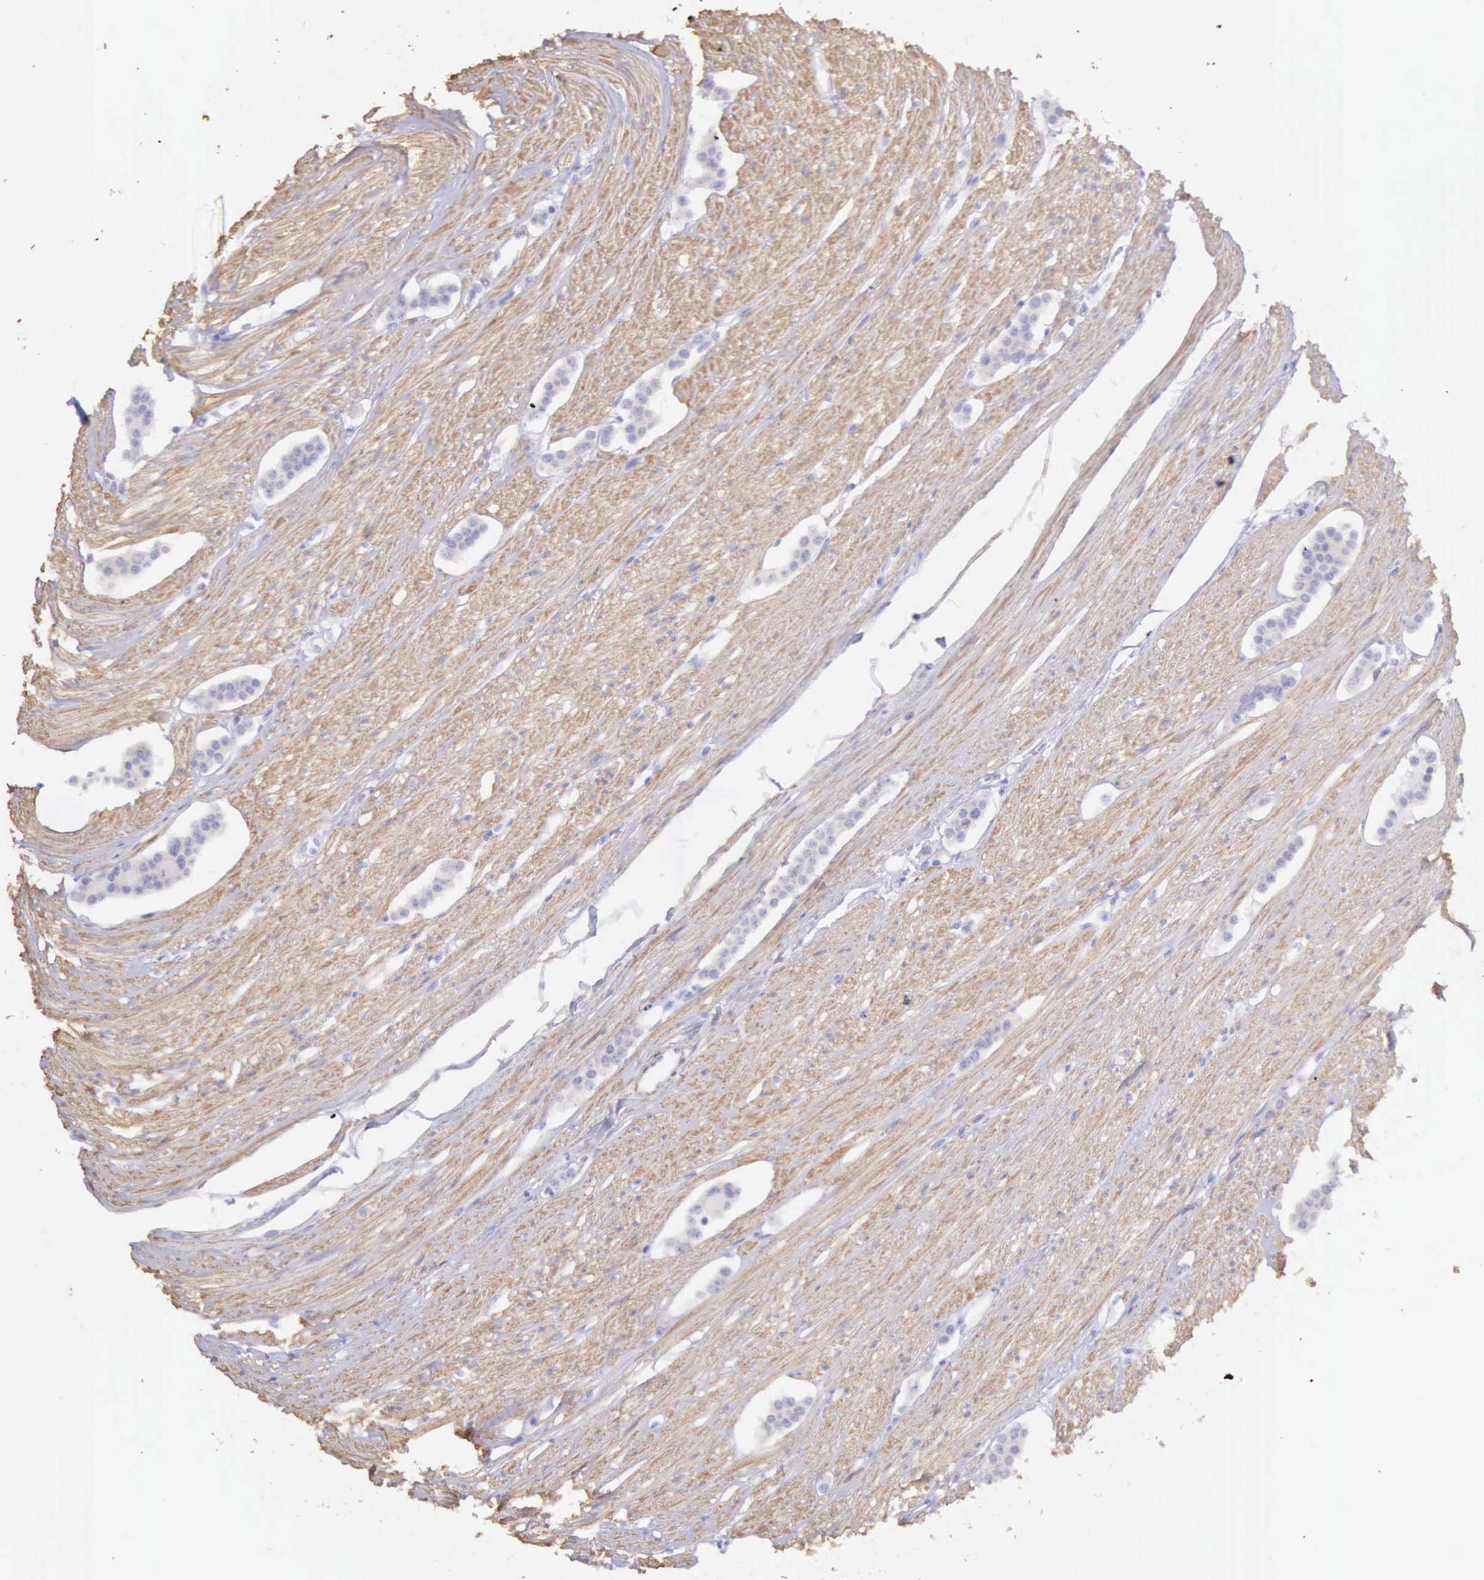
{"staining": {"intensity": "weak", "quantity": "<25%", "location": "cytoplasmic/membranous"}, "tissue": "carcinoid", "cell_type": "Tumor cells", "image_type": "cancer", "snomed": [{"axis": "morphology", "description": "Carcinoid, malignant, NOS"}, {"axis": "topography", "description": "Small intestine"}], "caption": "This is an immunohistochemistry photomicrograph of human carcinoid (malignant). There is no staining in tumor cells.", "gene": "ARFGAP3", "patient": {"sex": "male", "age": 60}}